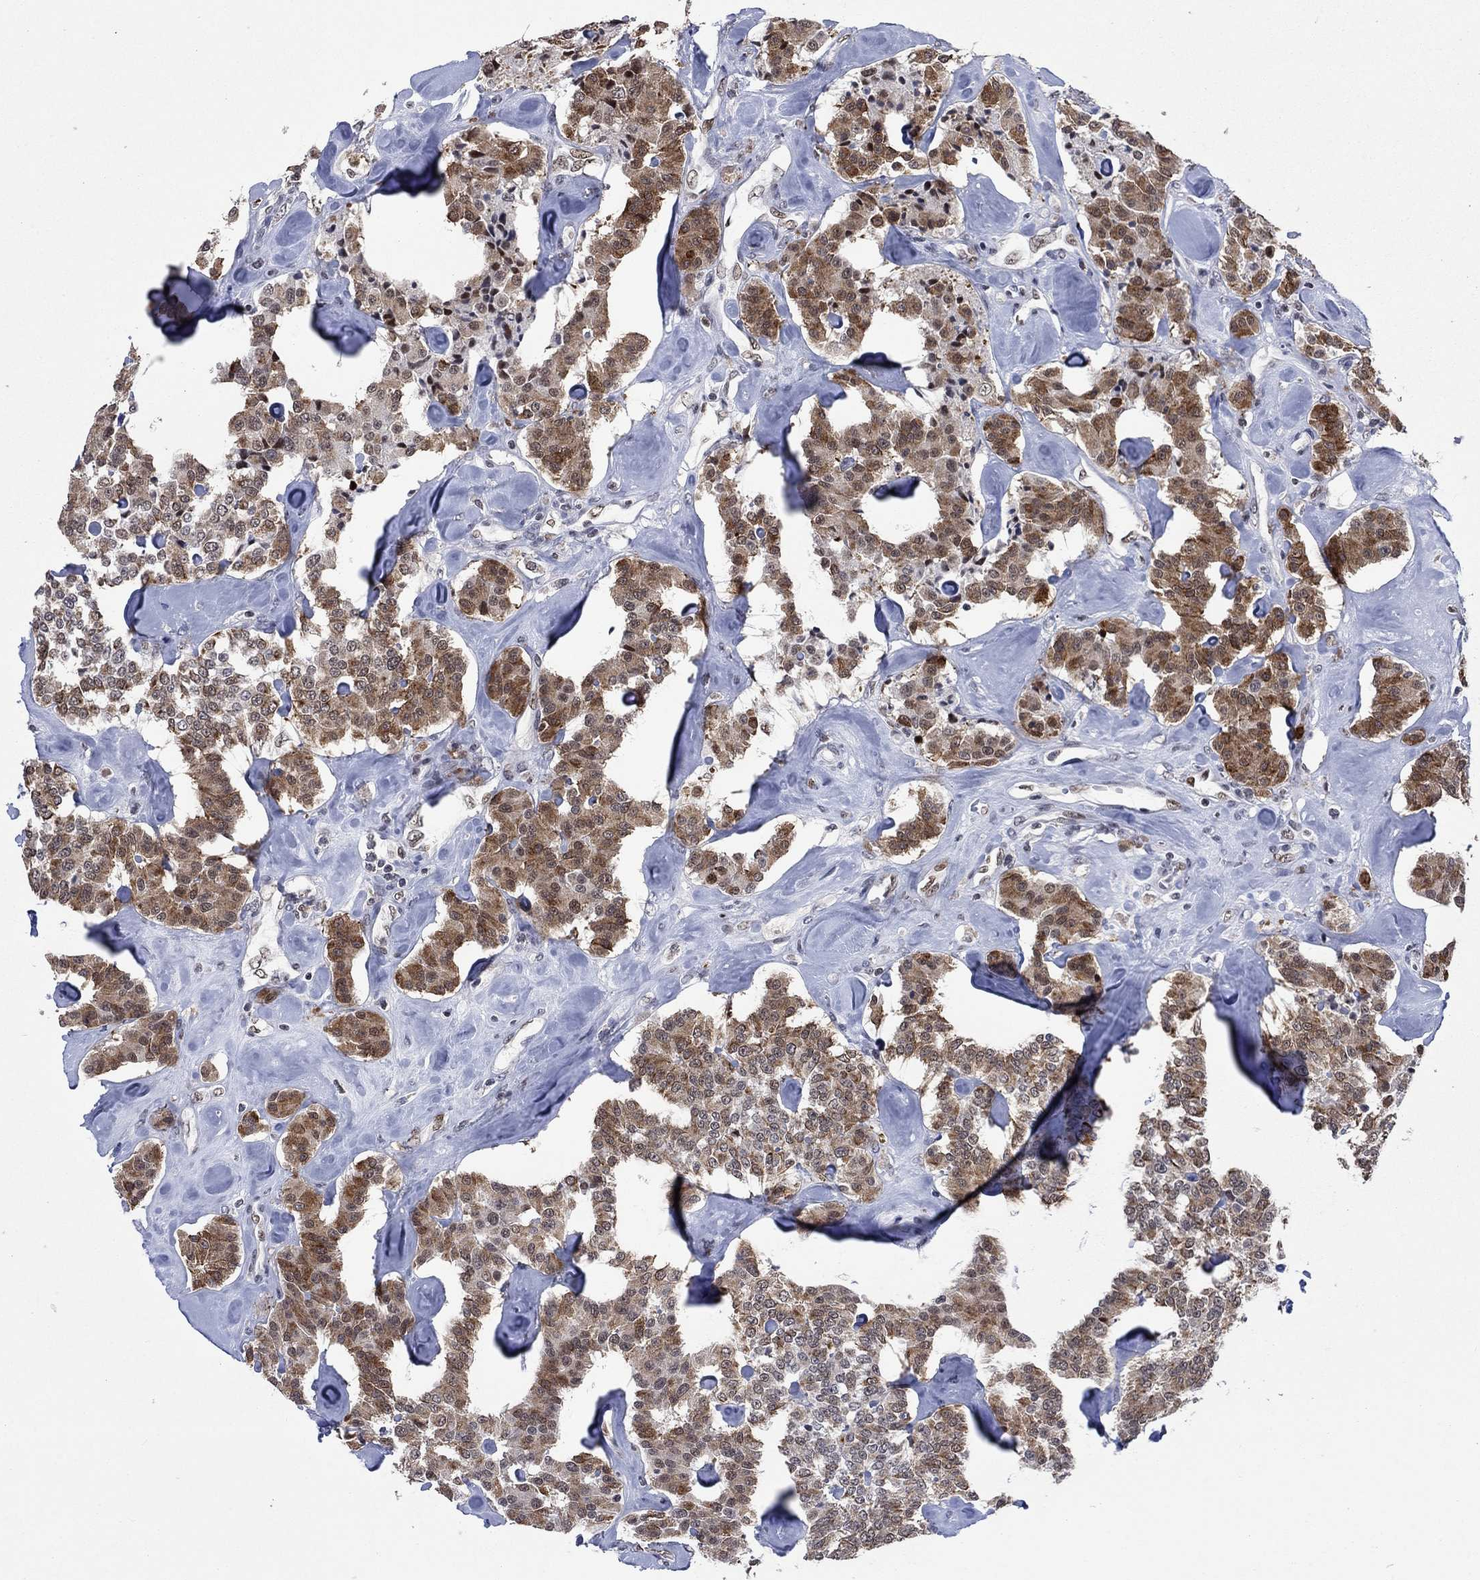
{"staining": {"intensity": "moderate", "quantity": ">75%", "location": "cytoplasmic/membranous"}, "tissue": "carcinoid", "cell_type": "Tumor cells", "image_type": "cancer", "snomed": [{"axis": "morphology", "description": "Carcinoid, malignant, NOS"}, {"axis": "topography", "description": "Pancreas"}], "caption": "Carcinoid stained for a protein (brown) shows moderate cytoplasmic/membranous positive positivity in approximately >75% of tumor cells.", "gene": "HCFC1", "patient": {"sex": "male", "age": 41}}